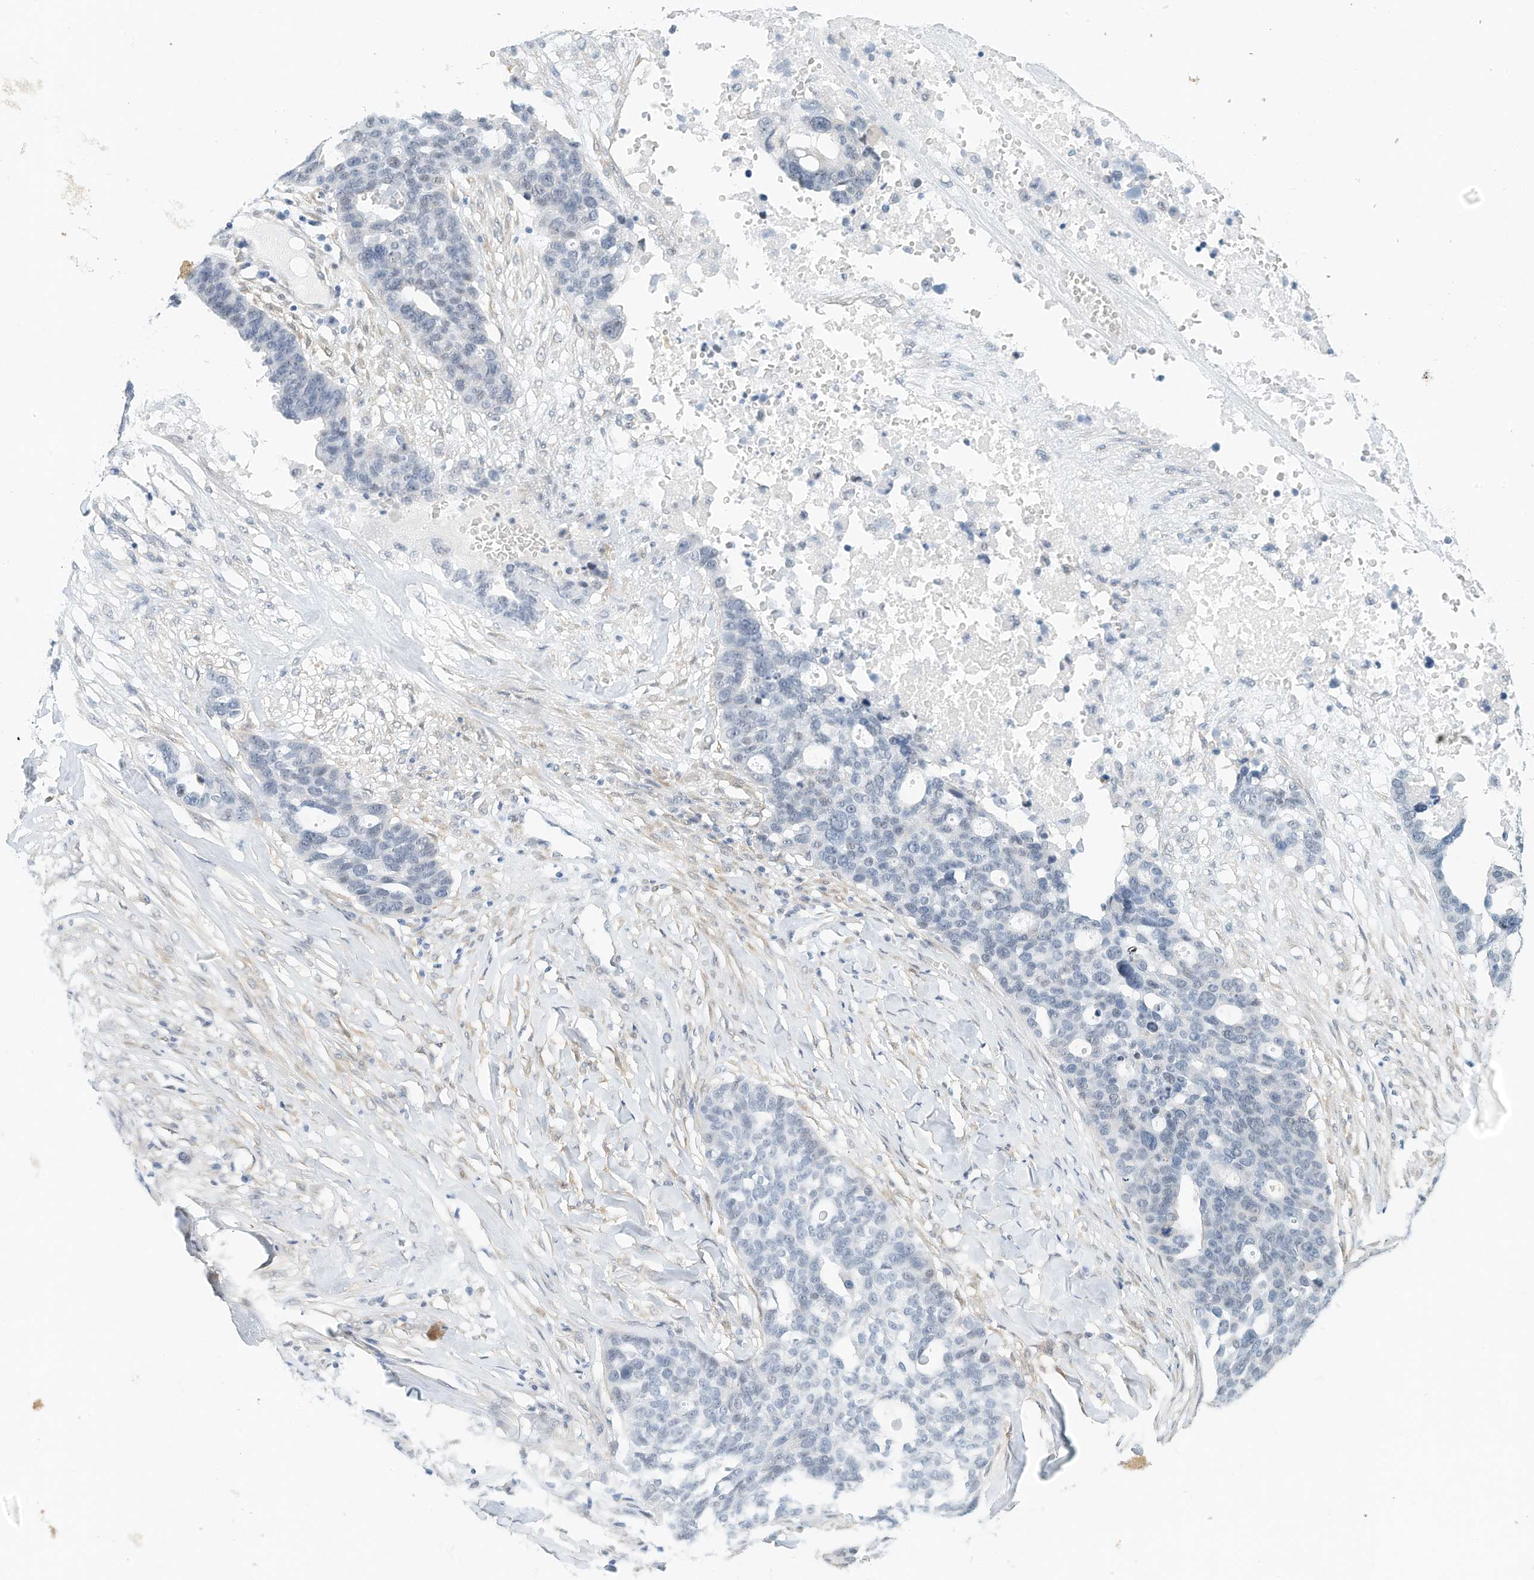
{"staining": {"intensity": "negative", "quantity": "none", "location": "none"}, "tissue": "ovarian cancer", "cell_type": "Tumor cells", "image_type": "cancer", "snomed": [{"axis": "morphology", "description": "Cystadenocarcinoma, serous, NOS"}, {"axis": "topography", "description": "Ovary"}], "caption": "Immunohistochemistry of human ovarian serous cystadenocarcinoma exhibits no staining in tumor cells.", "gene": "ARHGAP28", "patient": {"sex": "female", "age": 59}}